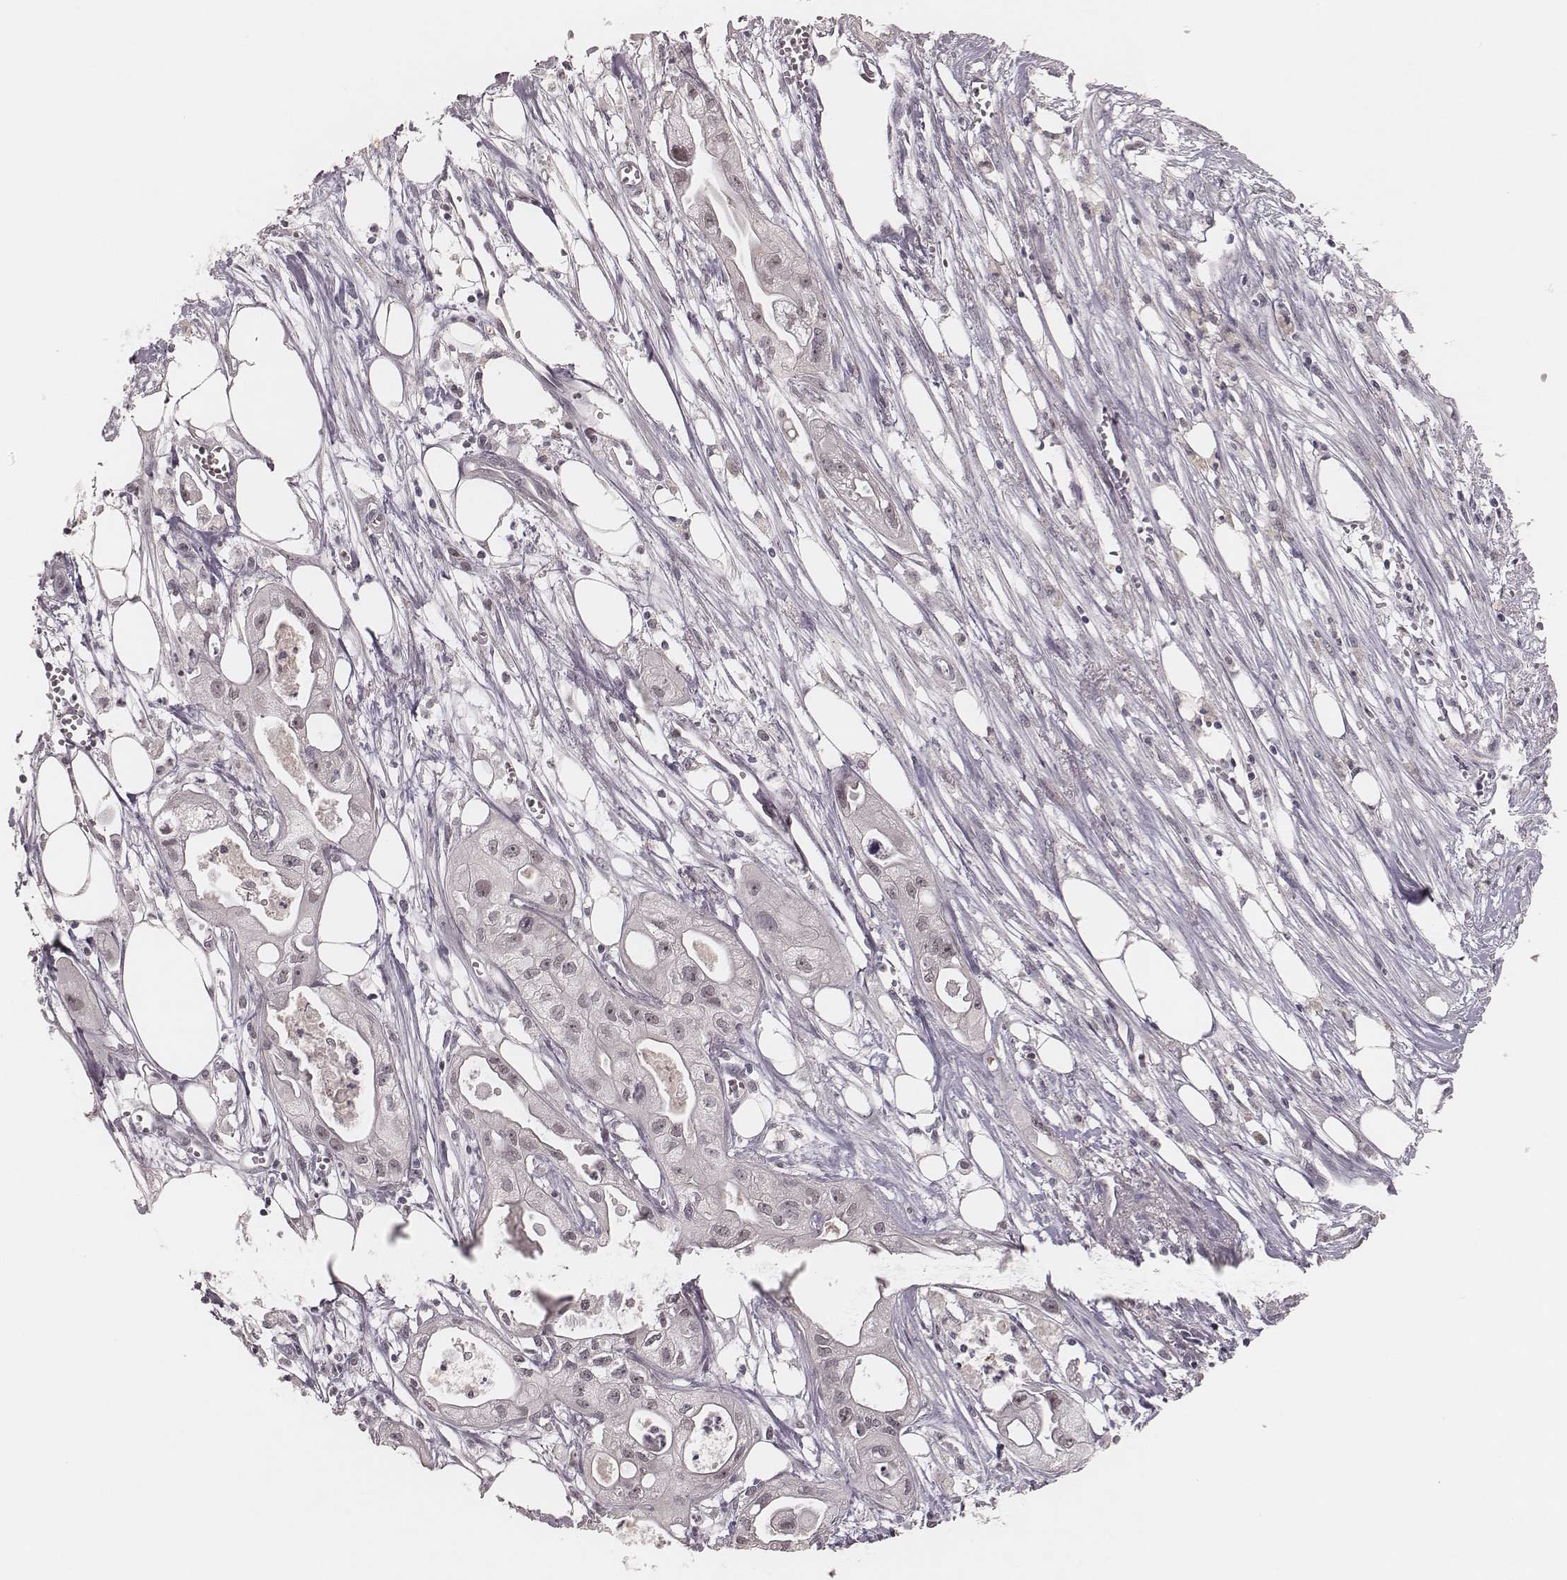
{"staining": {"intensity": "negative", "quantity": "none", "location": "none"}, "tissue": "pancreatic cancer", "cell_type": "Tumor cells", "image_type": "cancer", "snomed": [{"axis": "morphology", "description": "Adenocarcinoma, NOS"}, {"axis": "topography", "description": "Pancreas"}], "caption": "Pancreatic cancer (adenocarcinoma) stained for a protein using immunohistochemistry (IHC) displays no staining tumor cells.", "gene": "FAM13B", "patient": {"sex": "male", "age": 70}}